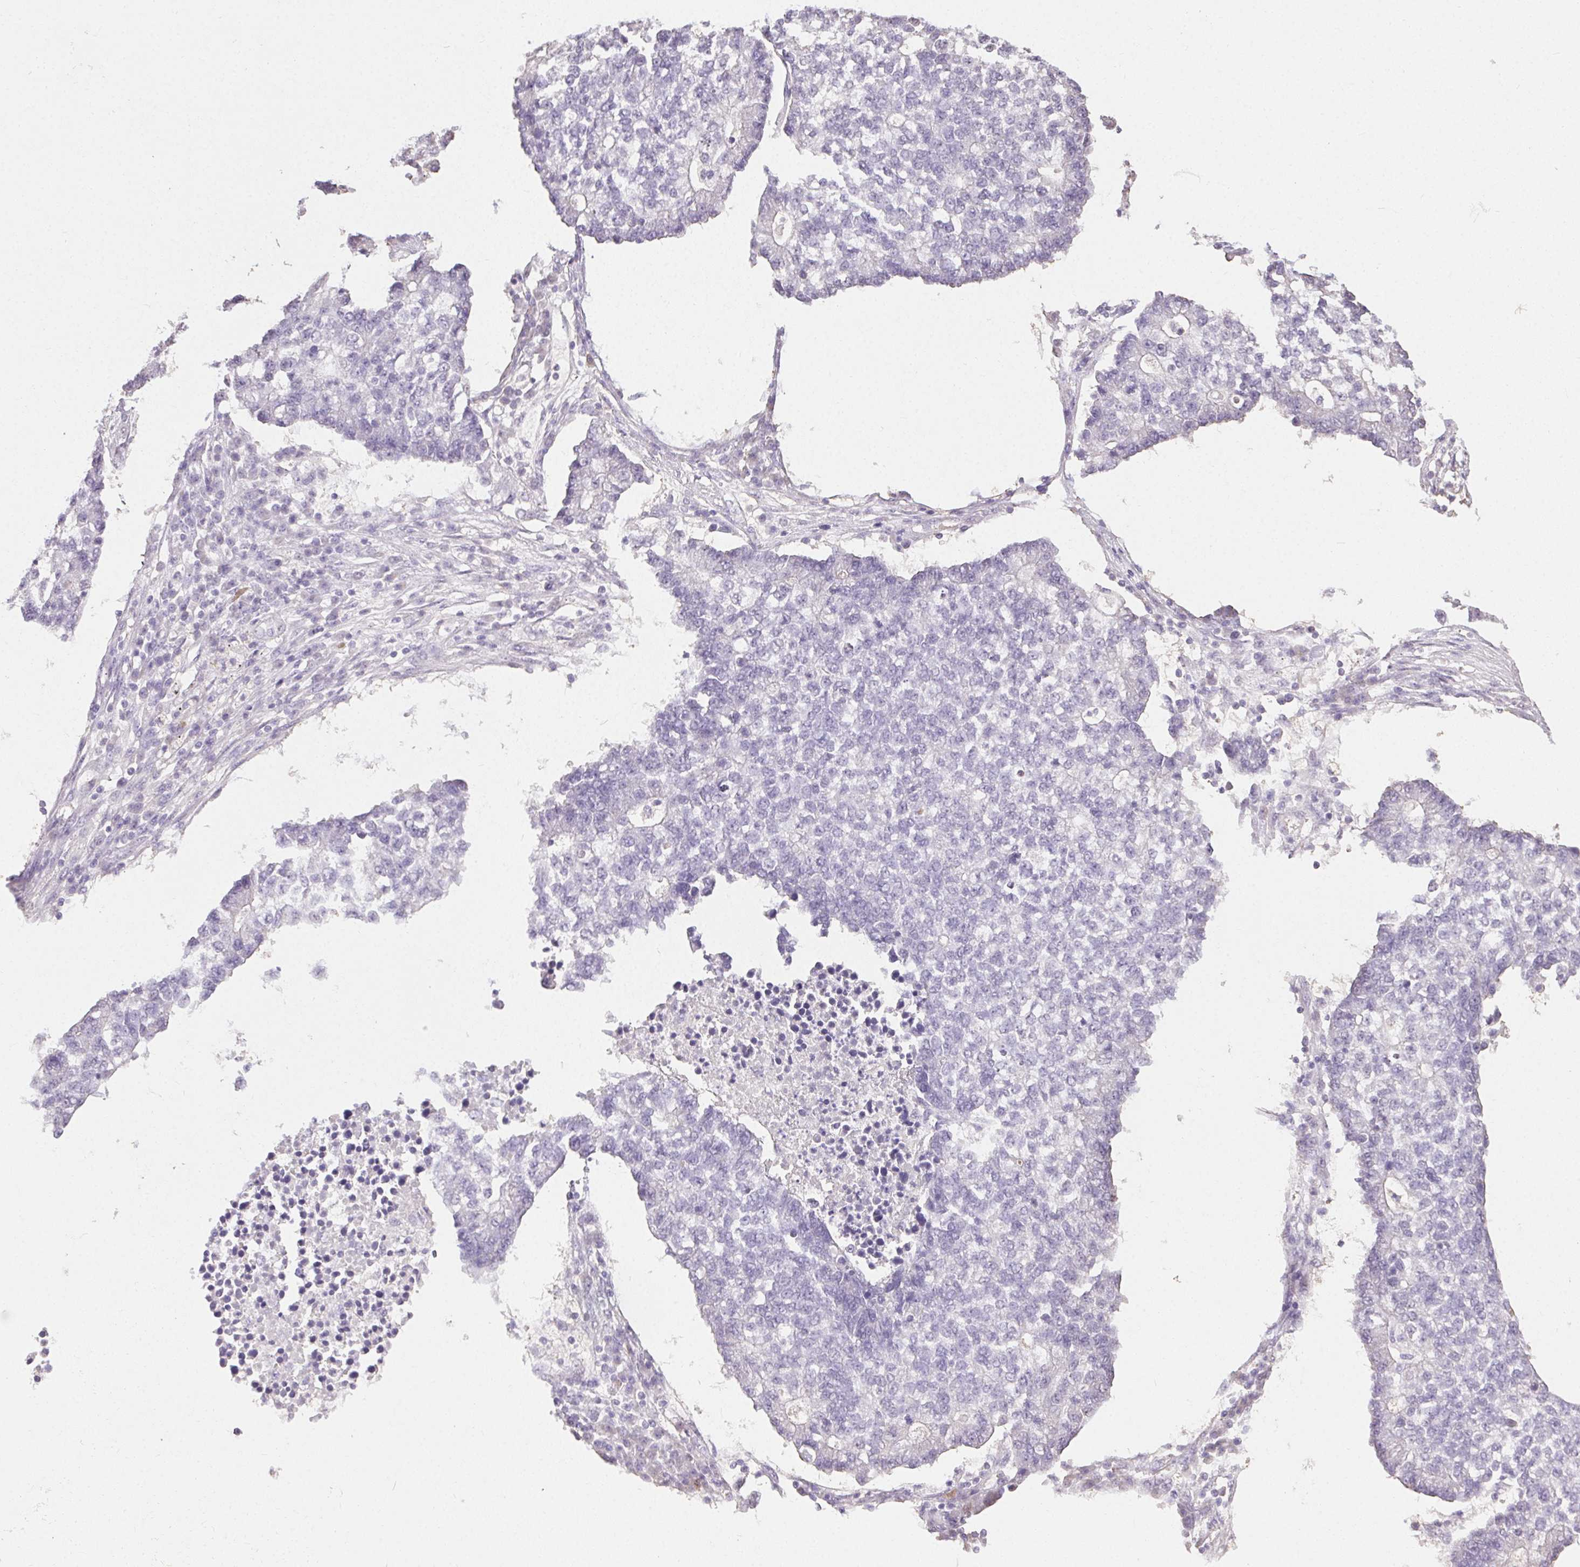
{"staining": {"intensity": "negative", "quantity": "none", "location": "none"}, "tissue": "lung cancer", "cell_type": "Tumor cells", "image_type": "cancer", "snomed": [{"axis": "morphology", "description": "Adenocarcinoma, NOS"}, {"axis": "topography", "description": "Lung"}], "caption": "Image shows no protein expression in tumor cells of lung adenocarcinoma tissue.", "gene": "SYCE2", "patient": {"sex": "male", "age": 57}}